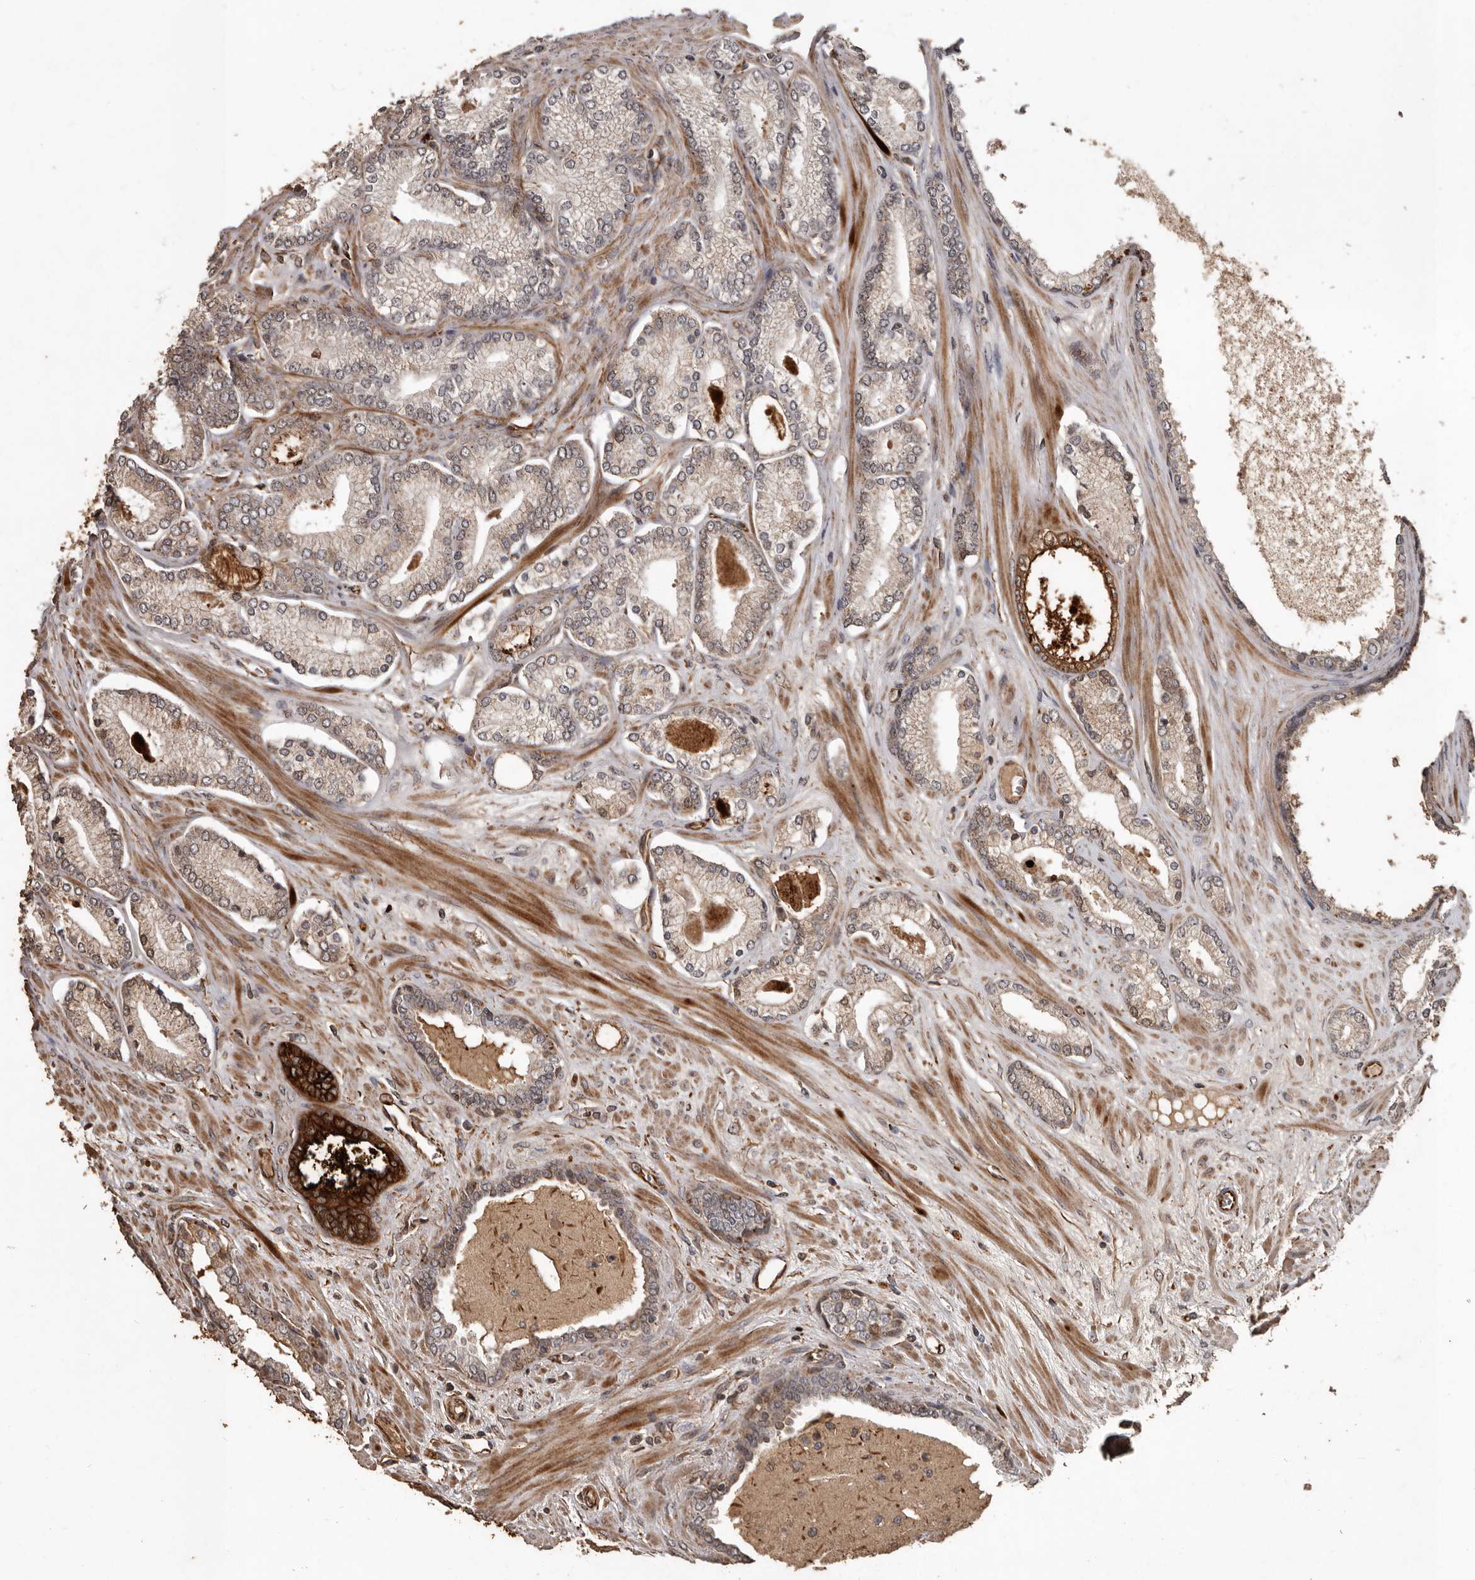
{"staining": {"intensity": "weak", "quantity": "25%-75%", "location": "cytoplasmic/membranous,nuclear"}, "tissue": "prostate cancer", "cell_type": "Tumor cells", "image_type": "cancer", "snomed": [{"axis": "morphology", "description": "Adenocarcinoma, Low grade"}, {"axis": "topography", "description": "Prostate"}], "caption": "A high-resolution histopathology image shows immunohistochemistry (IHC) staining of prostate cancer (adenocarcinoma (low-grade)), which exhibits weak cytoplasmic/membranous and nuclear expression in about 25%-75% of tumor cells.", "gene": "BRAT1", "patient": {"sex": "male", "age": 70}}